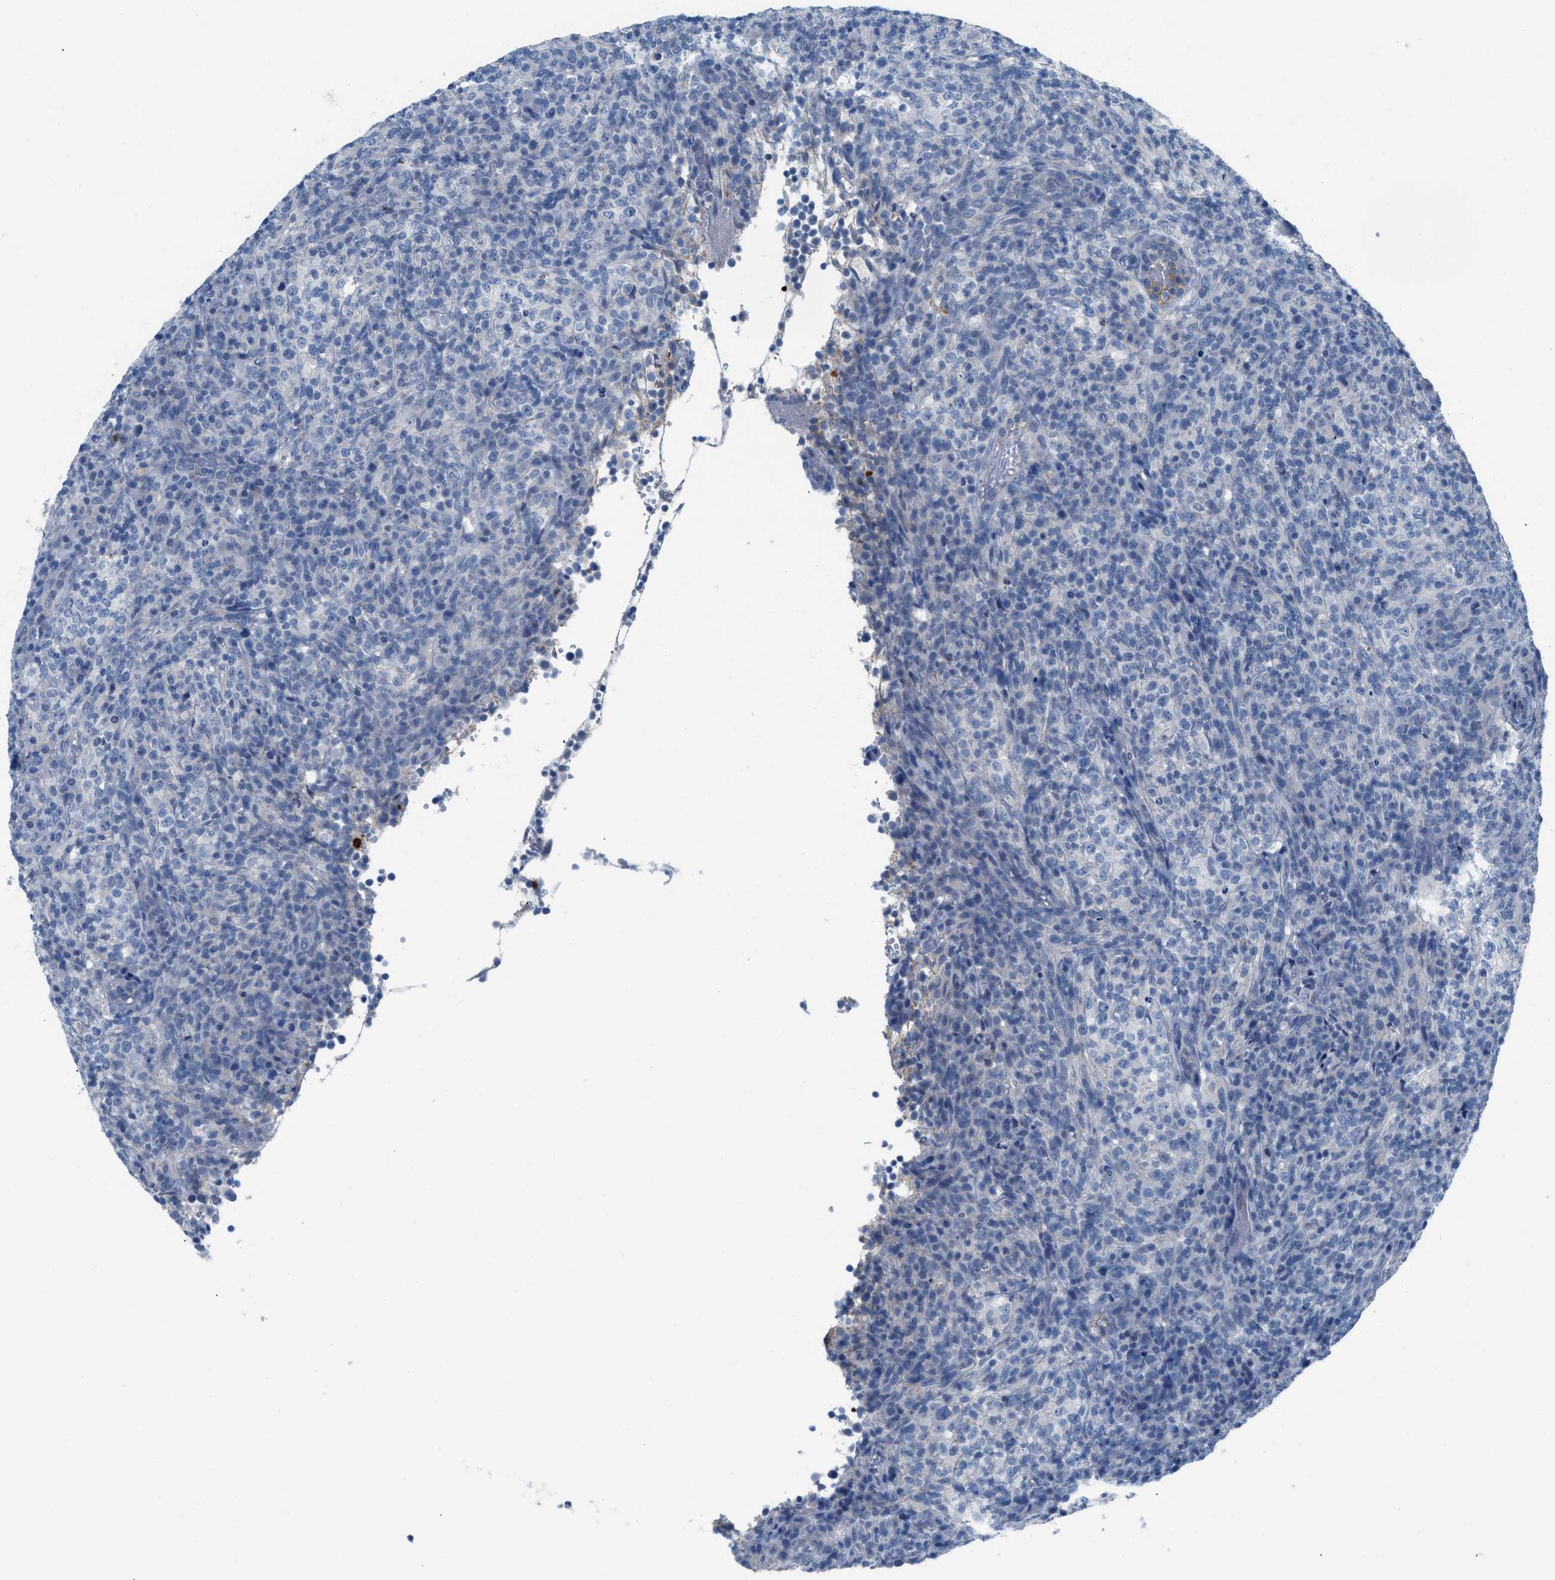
{"staining": {"intensity": "negative", "quantity": "none", "location": "none"}, "tissue": "lymphoma", "cell_type": "Tumor cells", "image_type": "cancer", "snomed": [{"axis": "morphology", "description": "Malignant lymphoma, non-Hodgkin's type, High grade"}, {"axis": "topography", "description": "Lymph node"}], "caption": "Protein analysis of high-grade malignant lymphoma, non-Hodgkin's type exhibits no significant staining in tumor cells.", "gene": "HPX", "patient": {"sex": "female", "age": 76}}